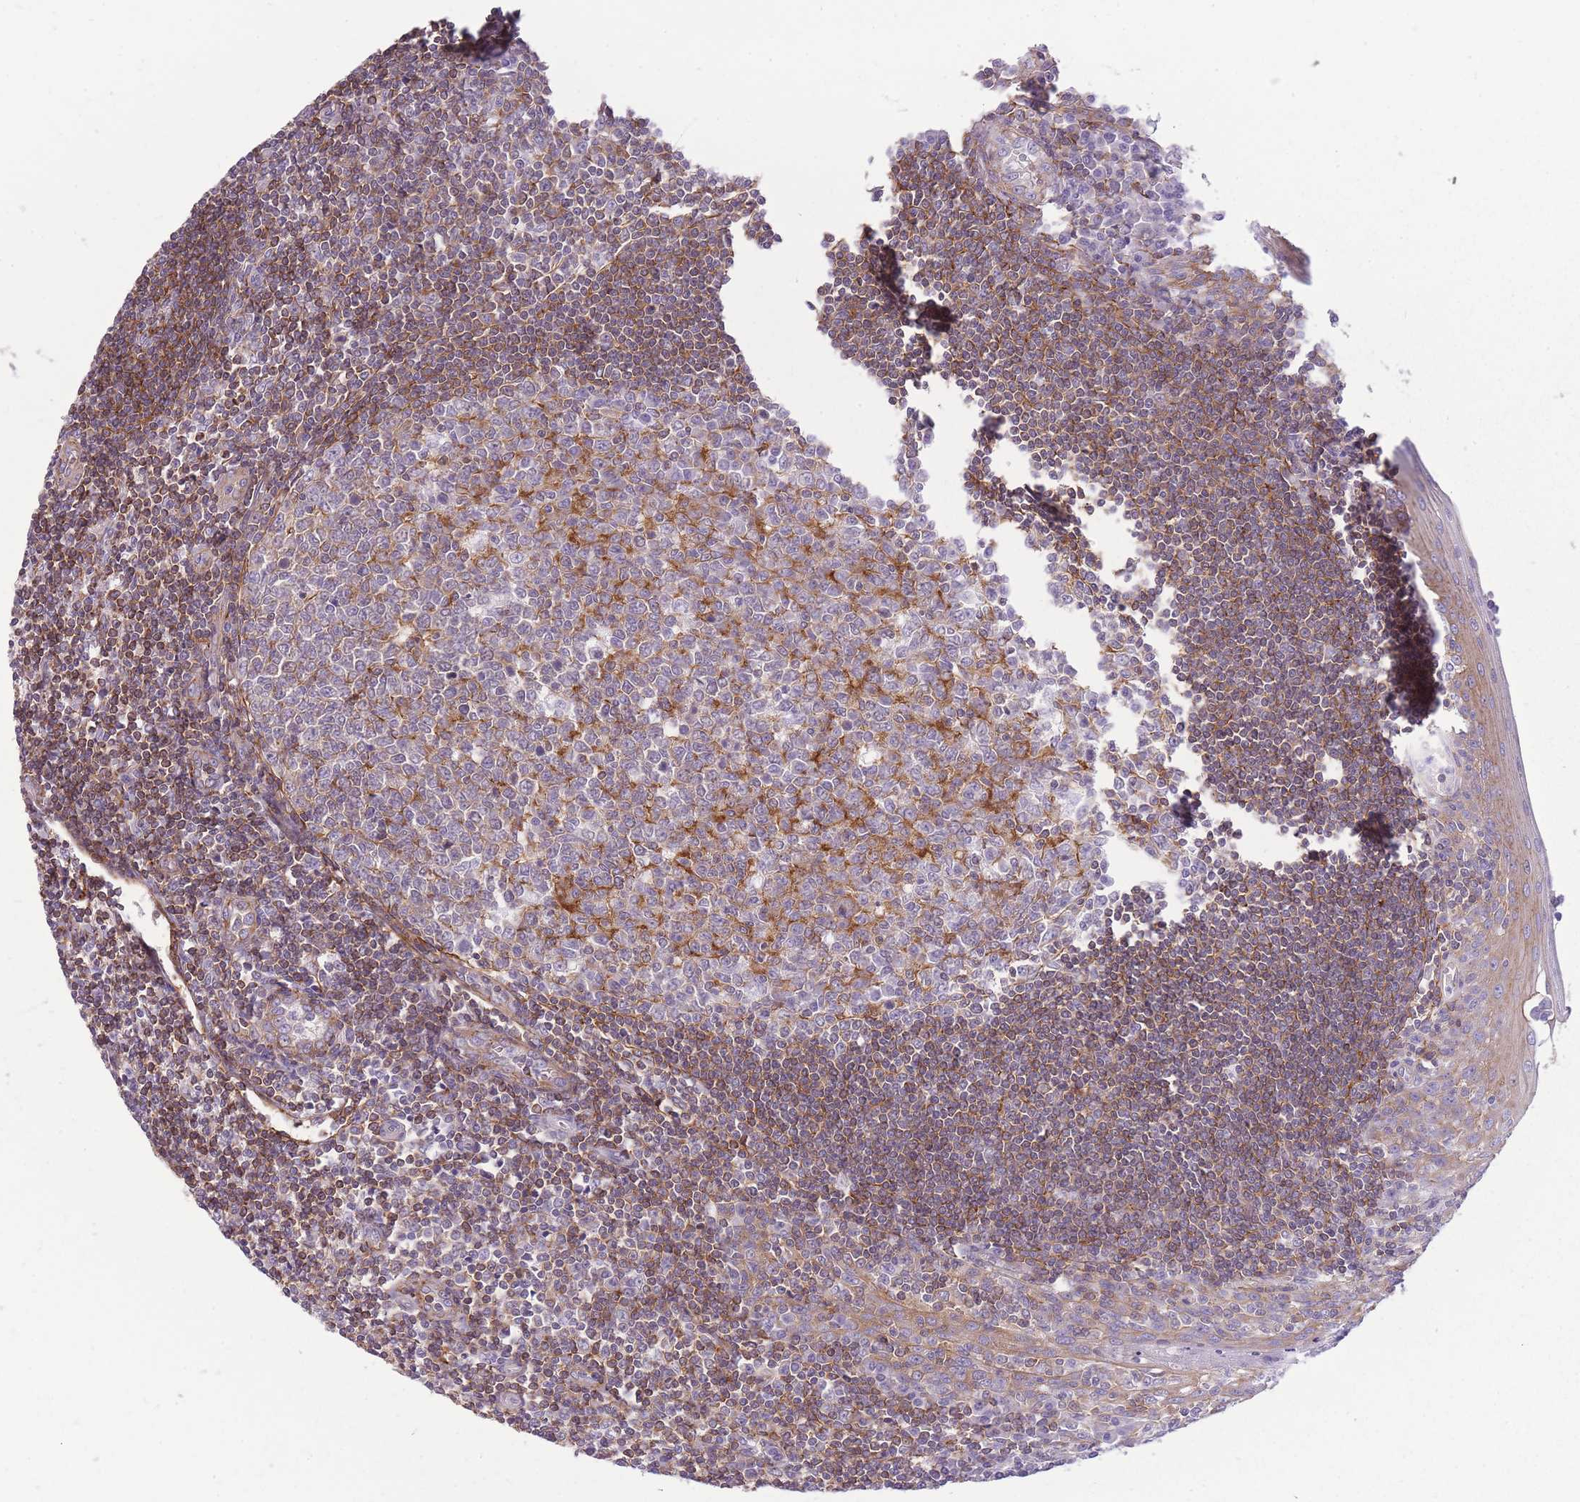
{"staining": {"intensity": "moderate", "quantity": "25%-75%", "location": "cytoplasmic/membranous"}, "tissue": "tonsil", "cell_type": "Germinal center cells", "image_type": "normal", "snomed": [{"axis": "morphology", "description": "Normal tissue, NOS"}, {"axis": "topography", "description": "Tonsil"}], "caption": "High-power microscopy captured an IHC image of normal tonsil, revealing moderate cytoplasmic/membranous staining in approximately 25%-75% of germinal center cells.", "gene": "ADD1", "patient": {"sex": "male", "age": 27}}